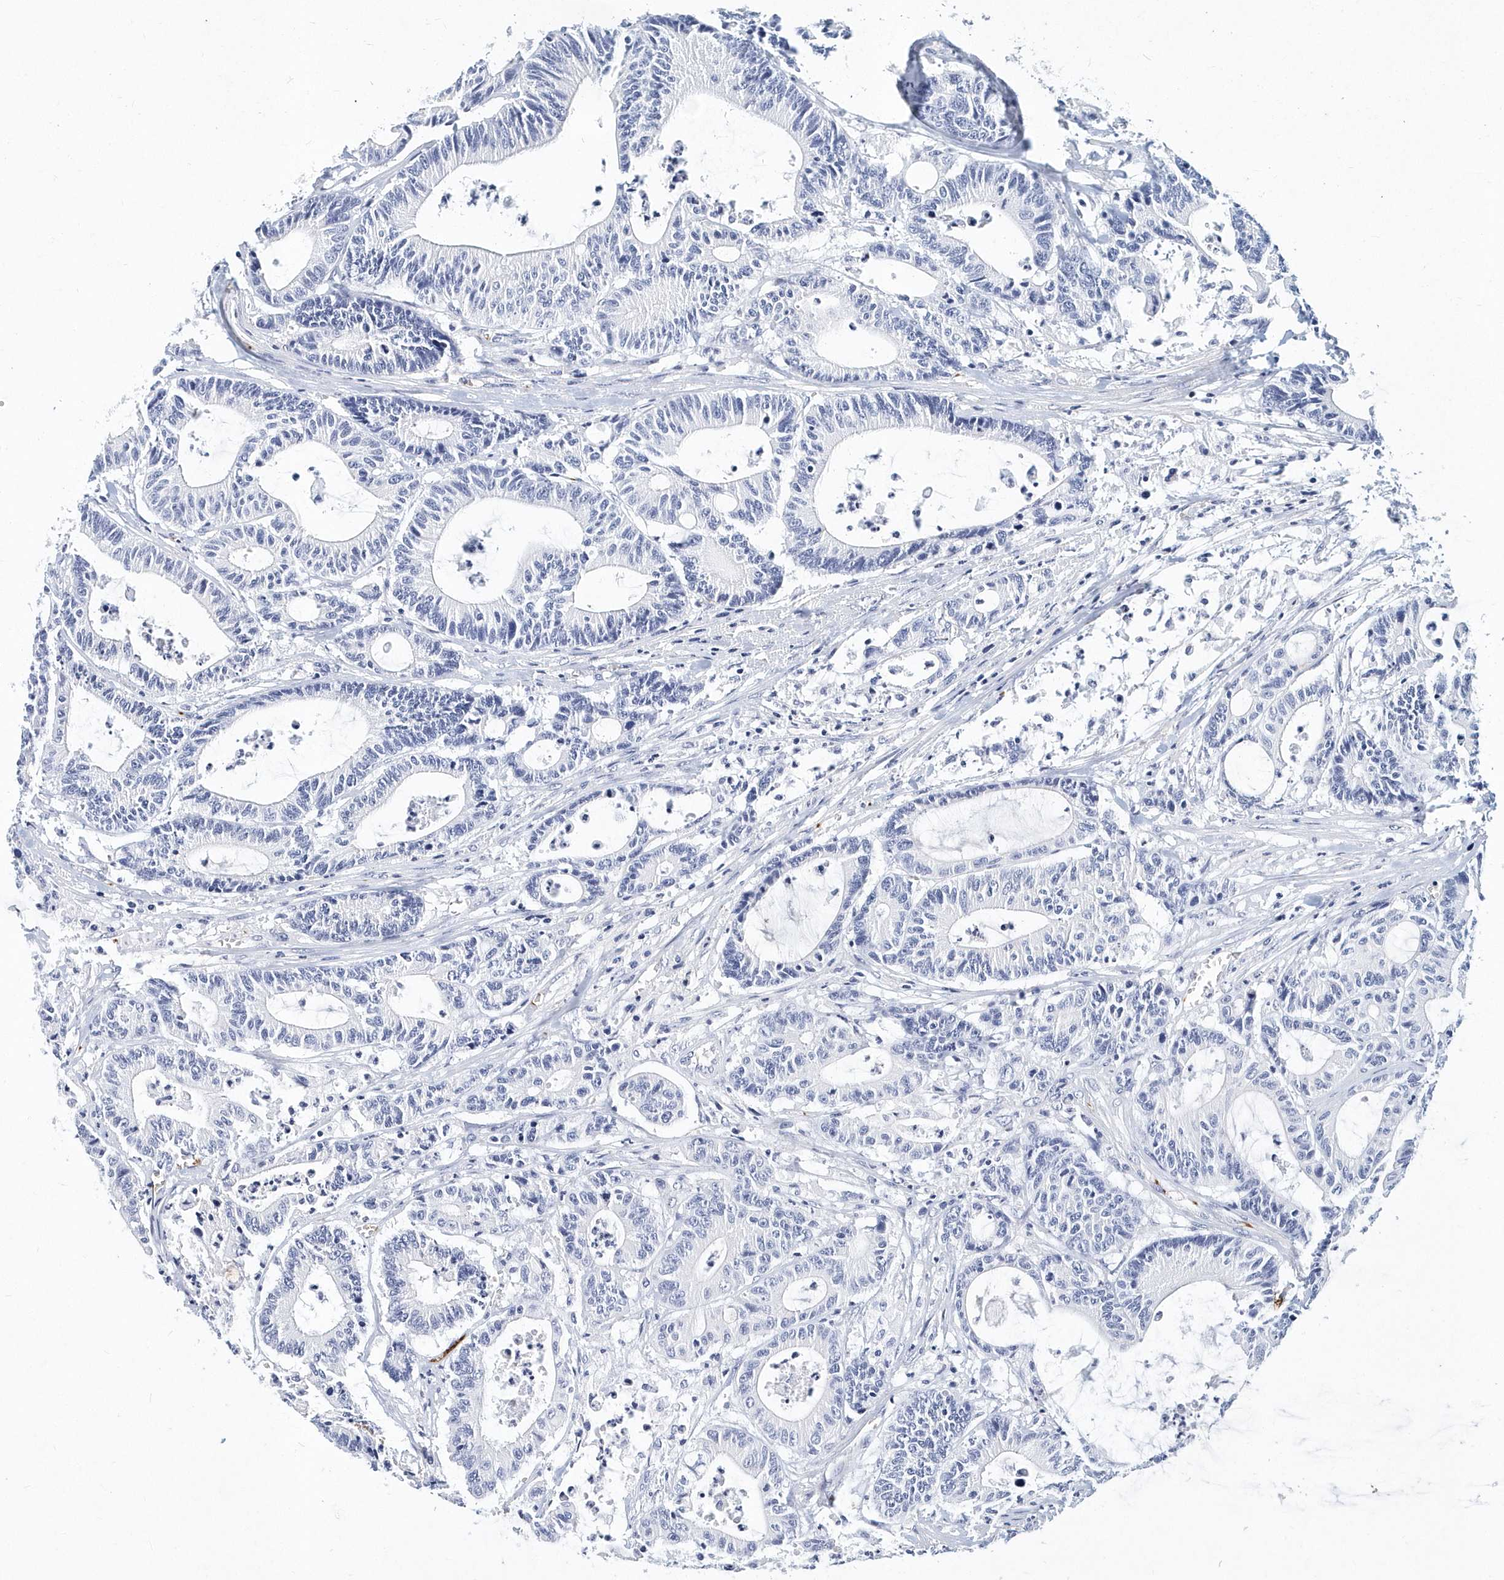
{"staining": {"intensity": "negative", "quantity": "none", "location": "none"}, "tissue": "colorectal cancer", "cell_type": "Tumor cells", "image_type": "cancer", "snomed": [{"axis": "morphology", "description": "Adenocarcinoma, NOS"}, {"axis": "topography", "description": "Colon"}], "caption": "Immunohistochemical staining of human adenocarcinoma (colorectal) shows no significant positivity in tumor cells.", "gene": "ITGA2B", "patient": {"sex": "female", "age": 84}}